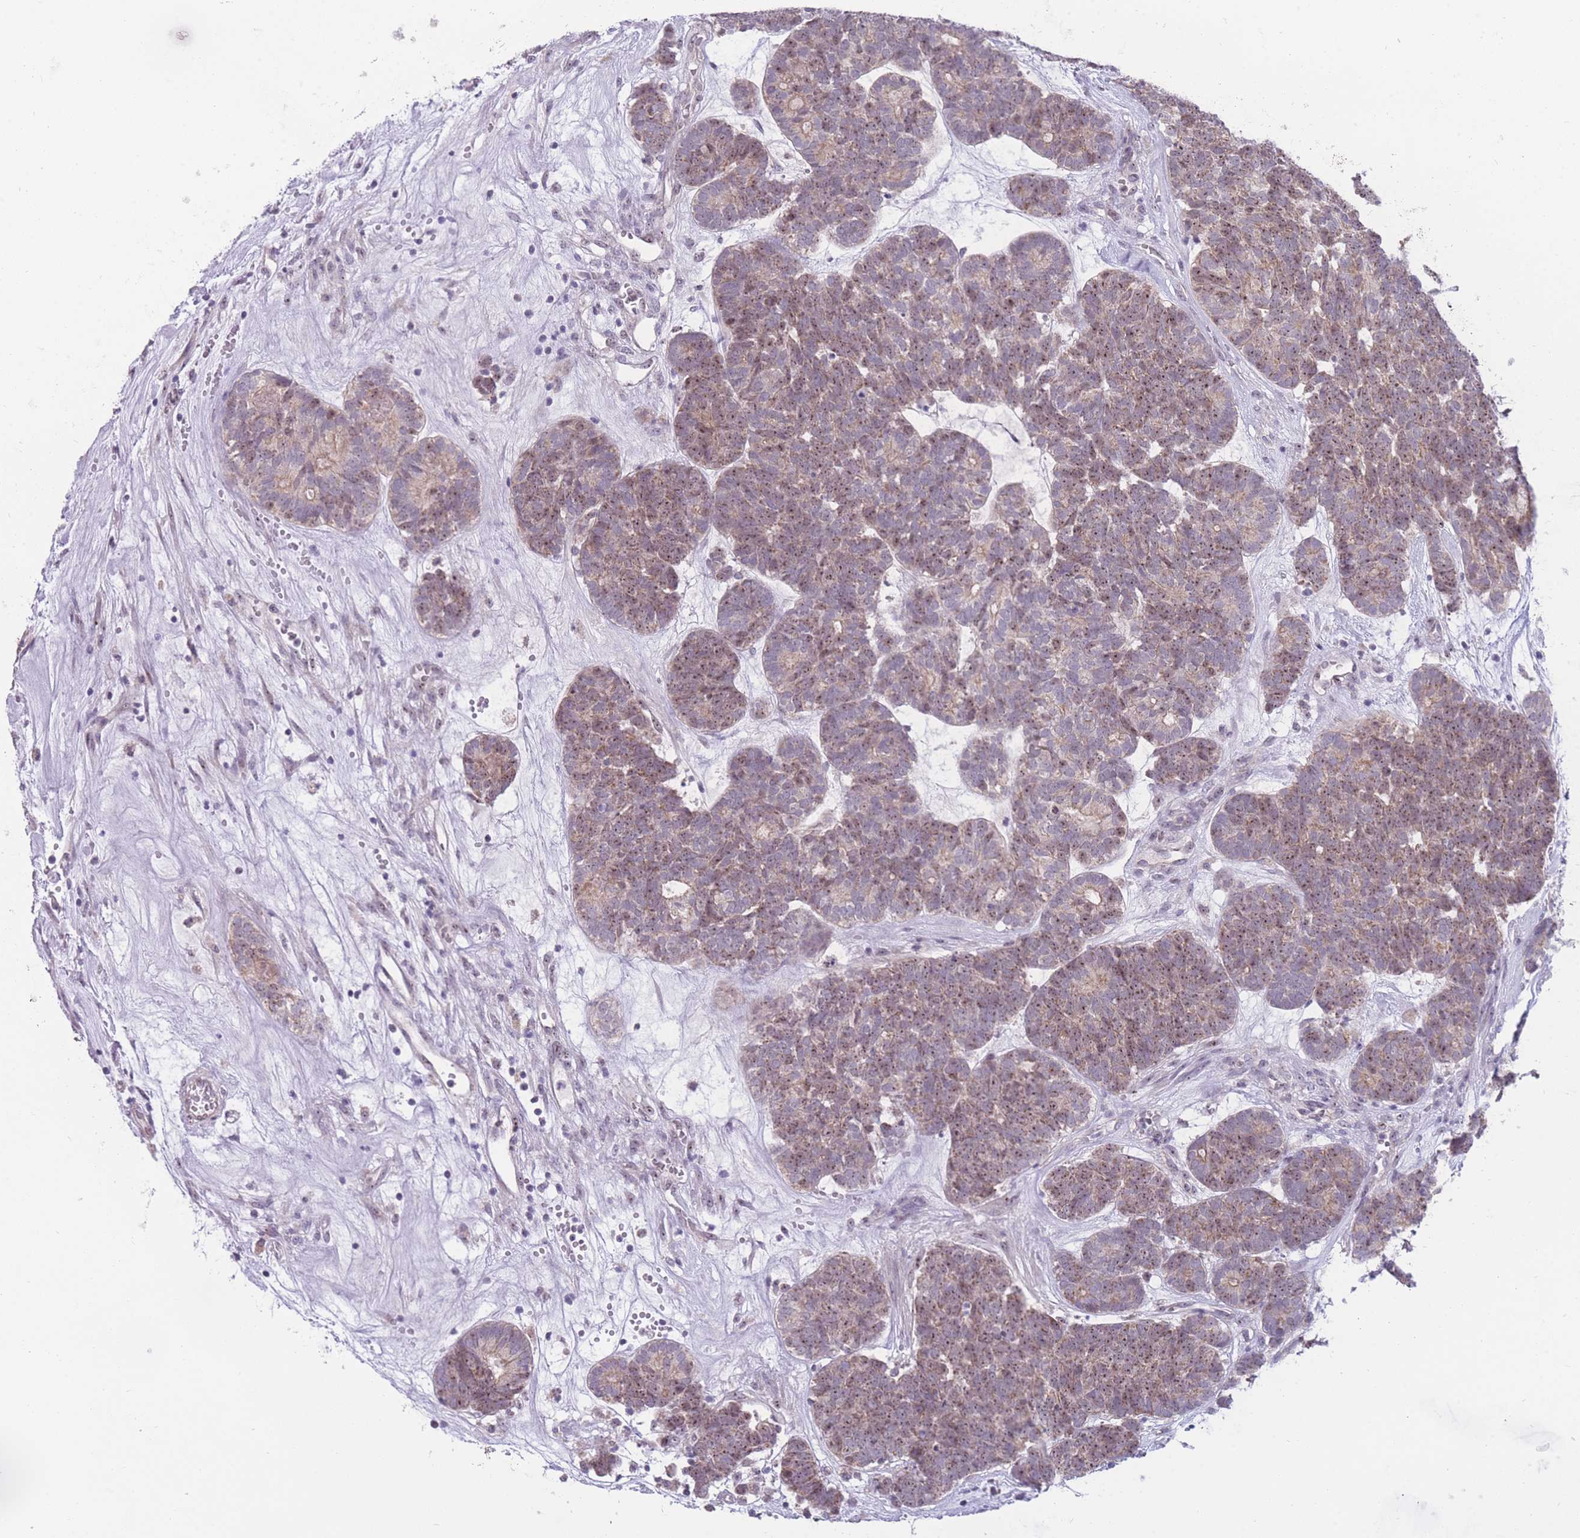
{"staining": {"intensity": "moderate", "quantity": ">75%", "location": "cytoplasmic/membranous,nuclear"}, "tissue": "head and neck cancer", "cell_type": "Tumor cells", "image_type": "cancer", "snomed": [{"axis": "morphology", "description": "Adenocarcinoma, NOS"}, {"axis": "topography", "description": "Head-Neck"}], "caption": "This histopathology image displays IHC staining of human head and neck cancer, with medium moderate cytoplasmic/membranous and nuclear staining in about >75% of tumor cells.", "gene": "MCIDAS", "patient": {"sex": "female", "age": 81}}